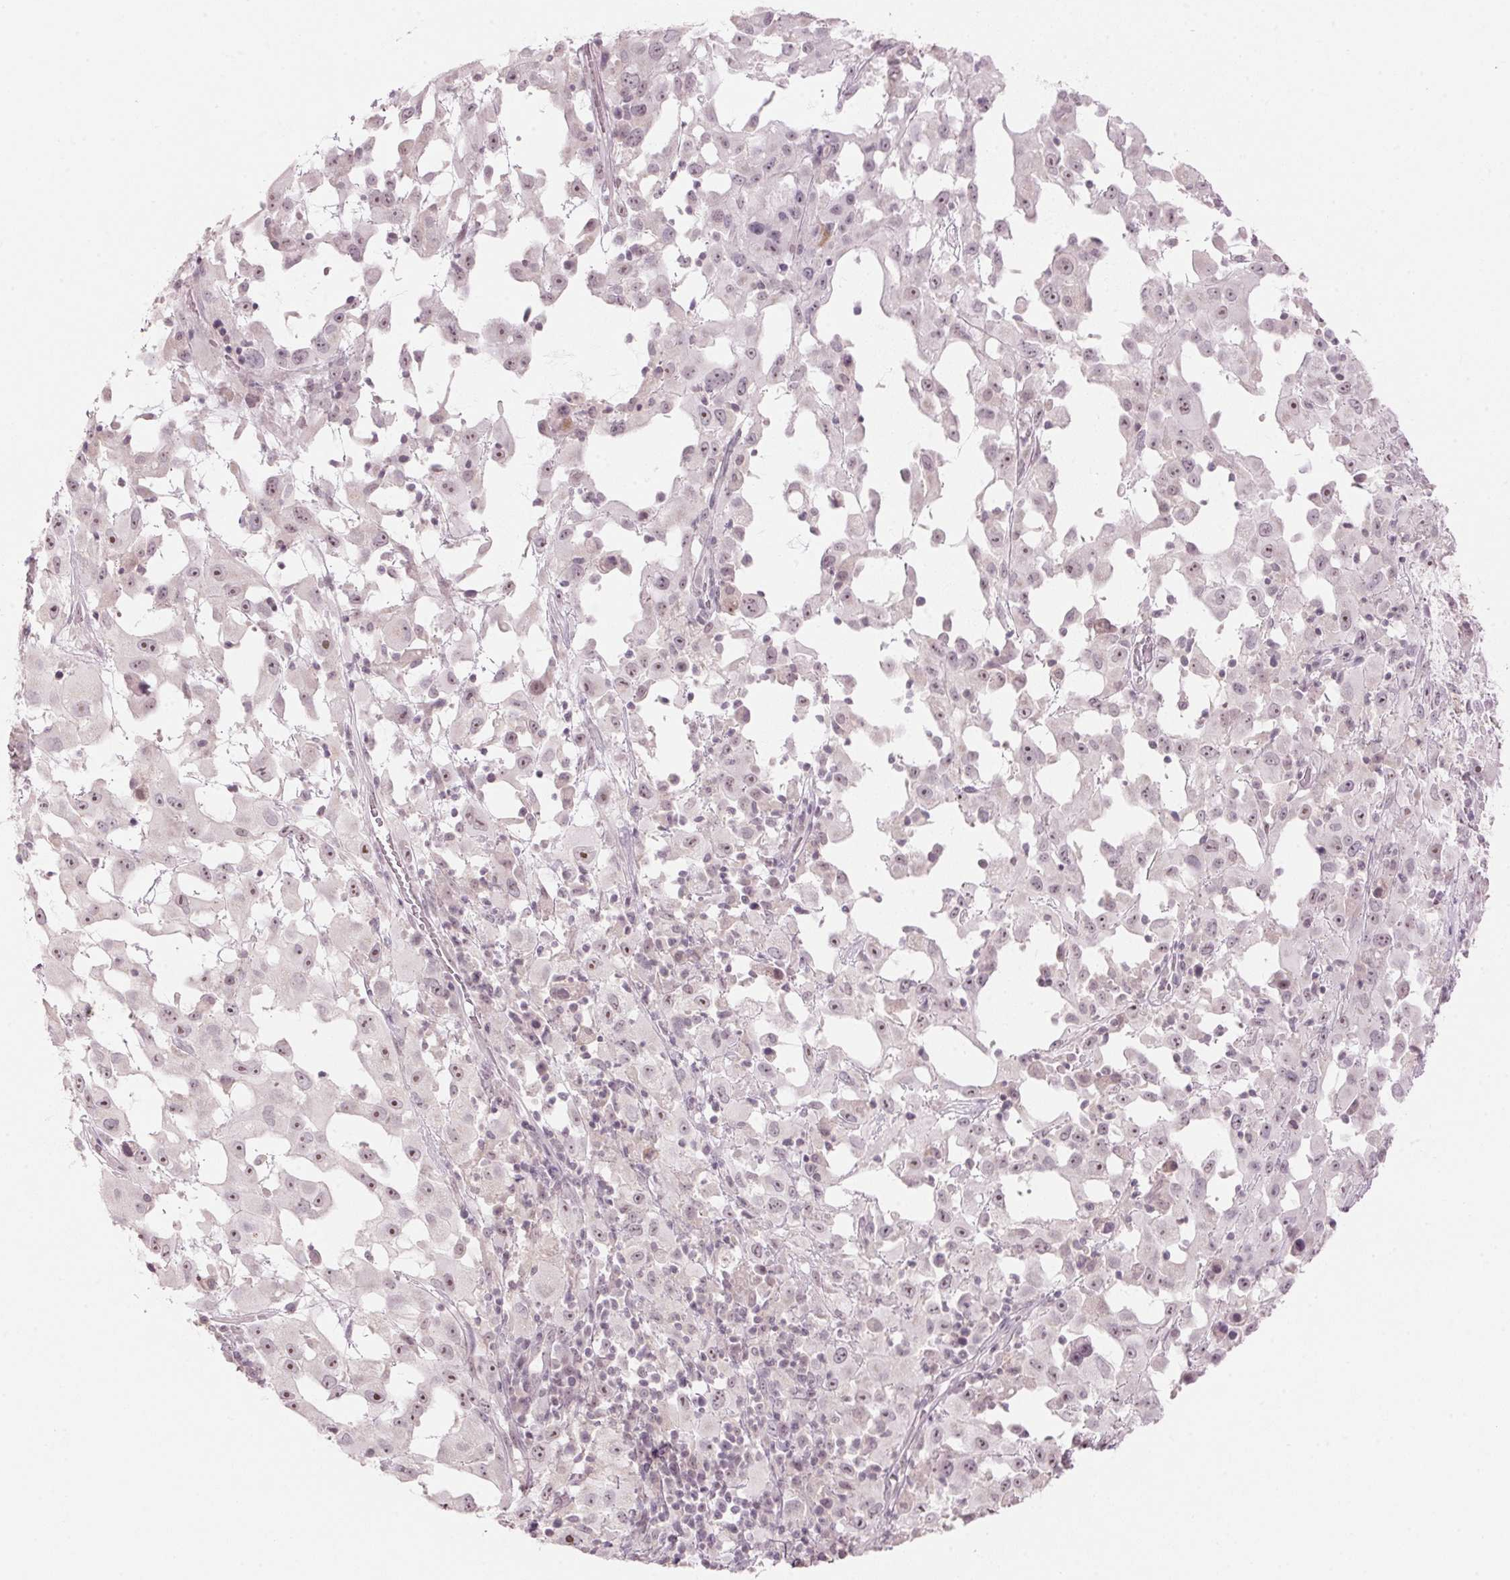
{"staining": {"intensity": "weak", "quantity": "<25%", "location": "nuclear"}, "tissue": "melanoma", "cell_type": "Tumor cells", "image_type": "cancer", "snomed": [{"axis": "morphology", "description": "Malignant melanoma, Metastatic site"}, {"axis": "topography", "description": "Soft tissue"}], "caption": "High power microscopy image of an IHC histopathology image of melanoma, revealing no significant staining in tumor cells.", "gene": "TMED6", "patient": {"sex": "male", "age": 50}}